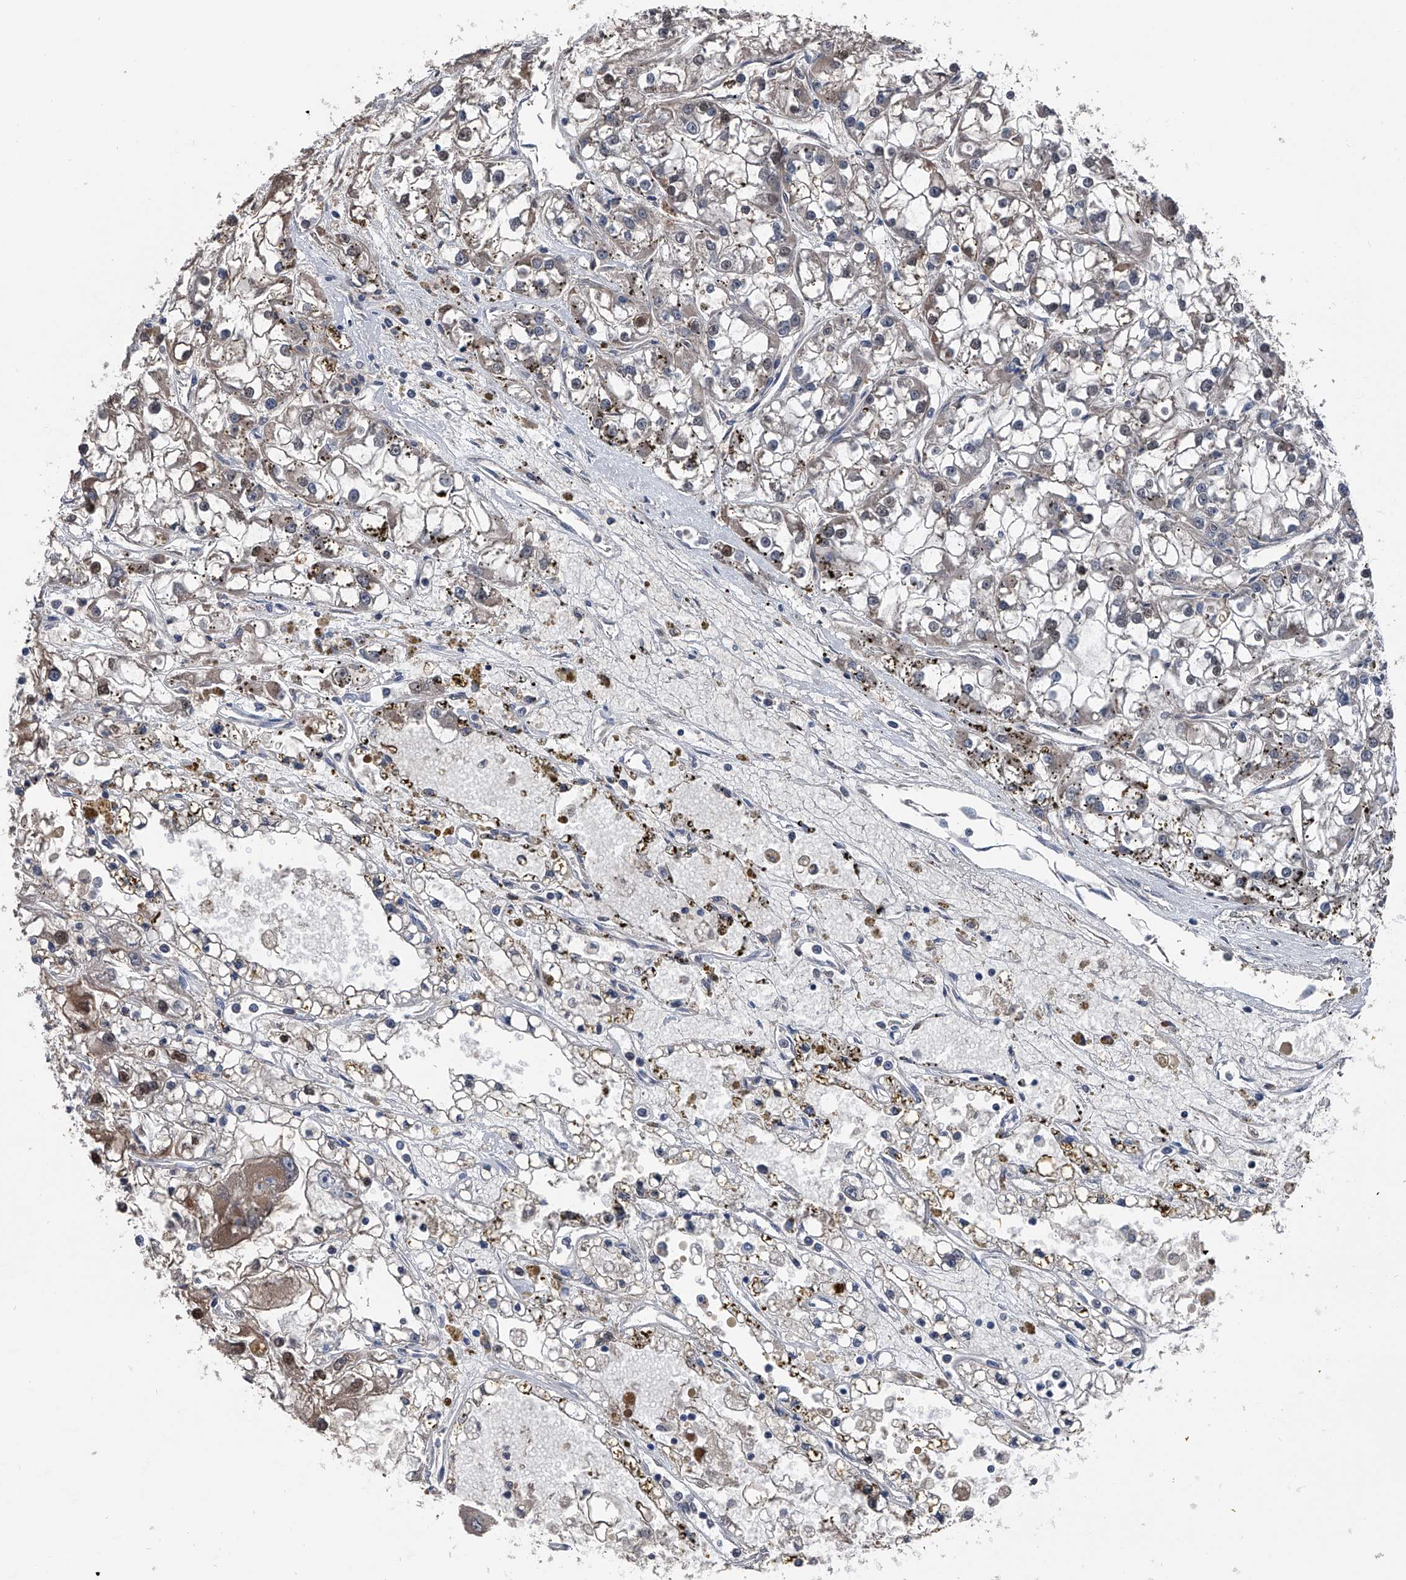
{"staining": {"intensity": "weak", "quantity": "25%-75%", "location": "cytoplasmic/membranous"}, "tissue": "renal cancer", "cell_type": "Tumor cells", "image_type": "cancer", "snomed": [{"axis": "morphology", "description": "Adenocarcinoma, NOS"}, {"axis": "topography", "description": "Kidney"}], "caption": "This image displays renal adenocarcinoma stained with immunohistochemistry to label a protein in brown. The cytoplasmic/membranous of tumor cells show weak positivity for the protein. Nuclei are counter-stained blue.", "gene": "KIF13A", "patient": {"sex": "female", "age": 52}}